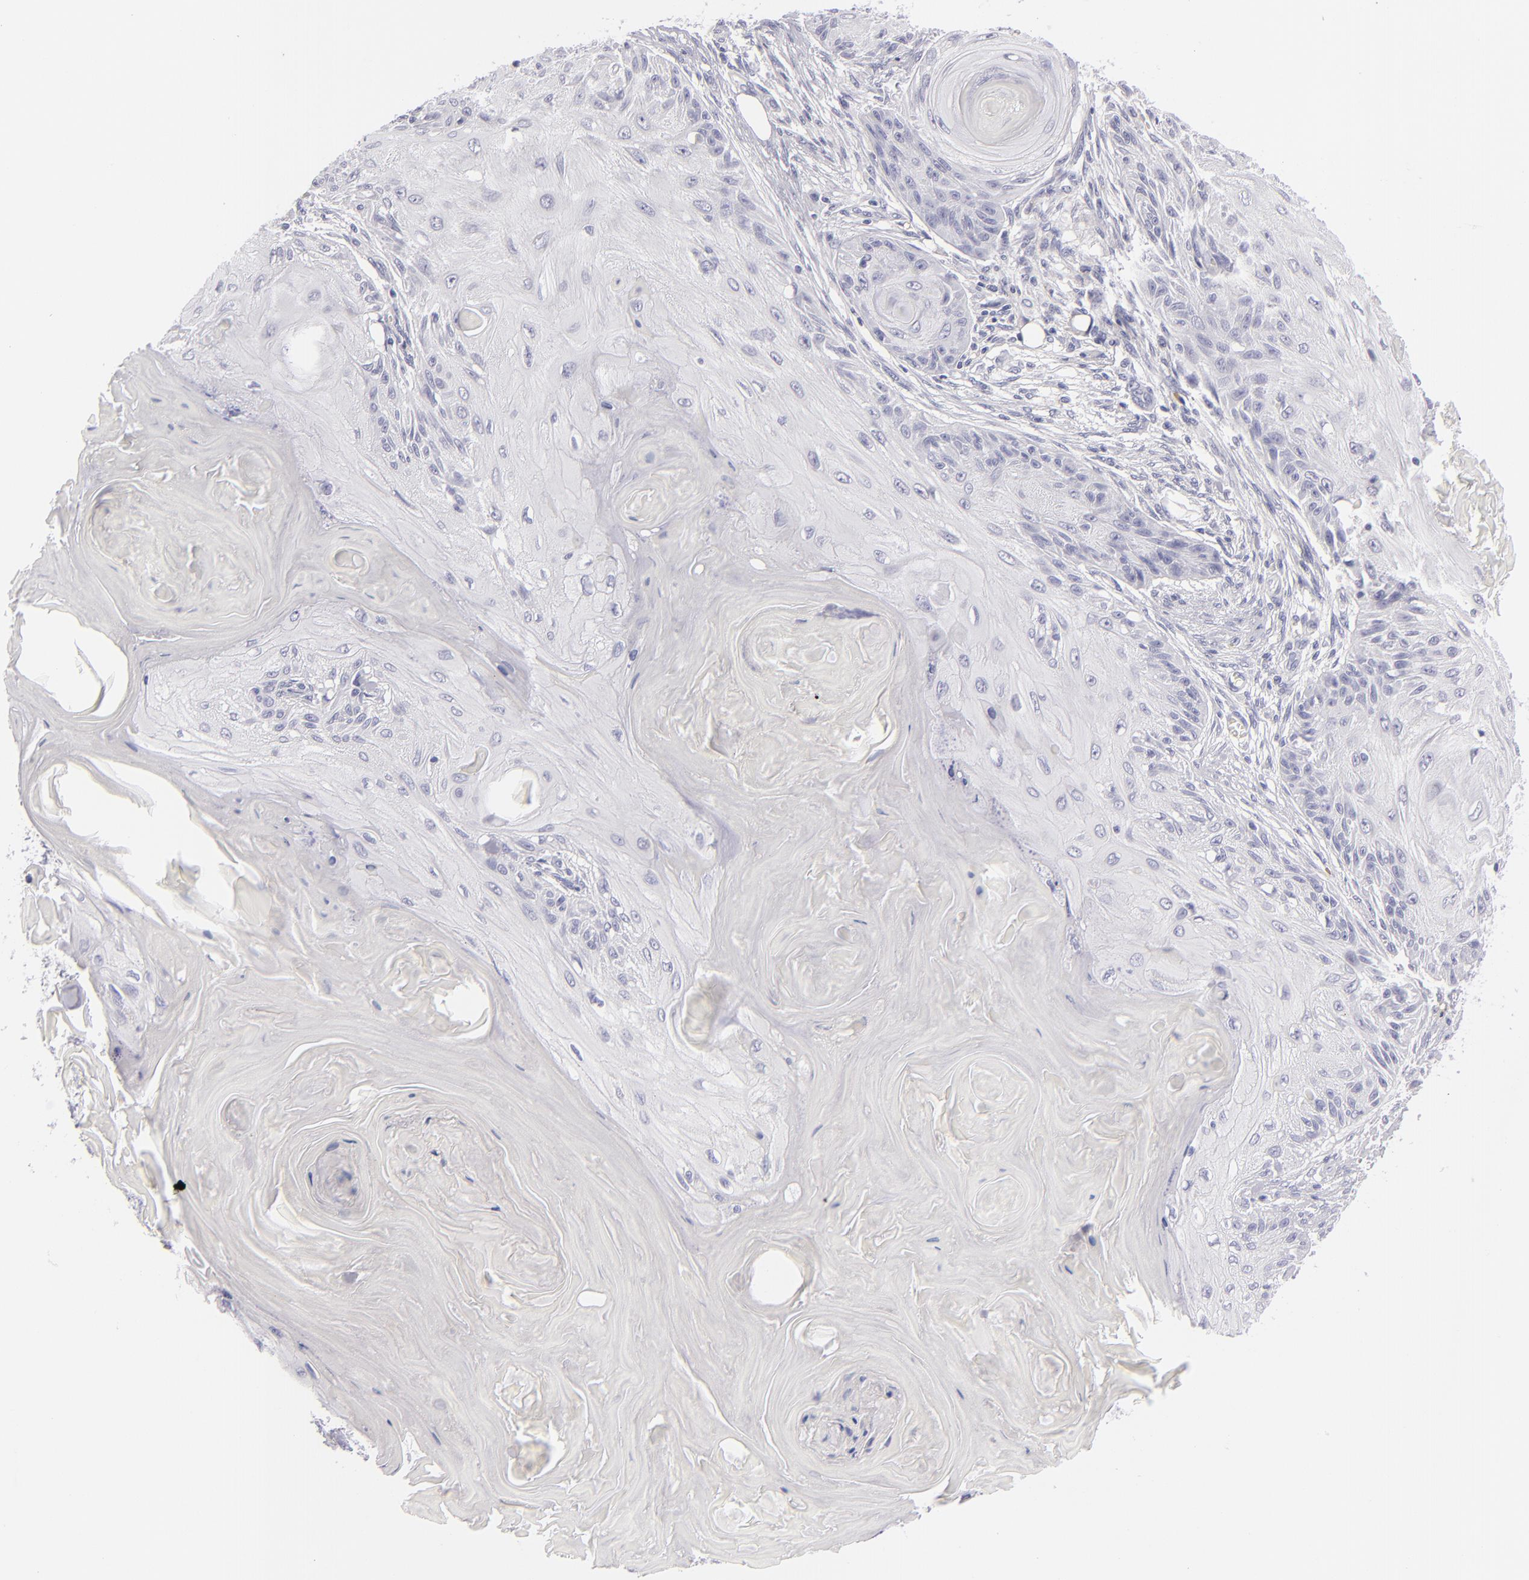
{"staining": {"intensity": "negative", "quantity": "none", "location": "none"}, "tissue": "skin cancer", "cell_type": "Tumor cells", "image_type": "cancer", "snomed": [{"axis": "morphology", "description": "Squamous cell carcinoma, NOS"}, {"axis": "topography", "description": "Skin"}], "caption": "Squamous cell carcinoma (skin) was stained to show a protein in brown. There is no significant staining in tumor cells.", "gene": "VIL1", "patient": {"sex": "female", "age": 88}}